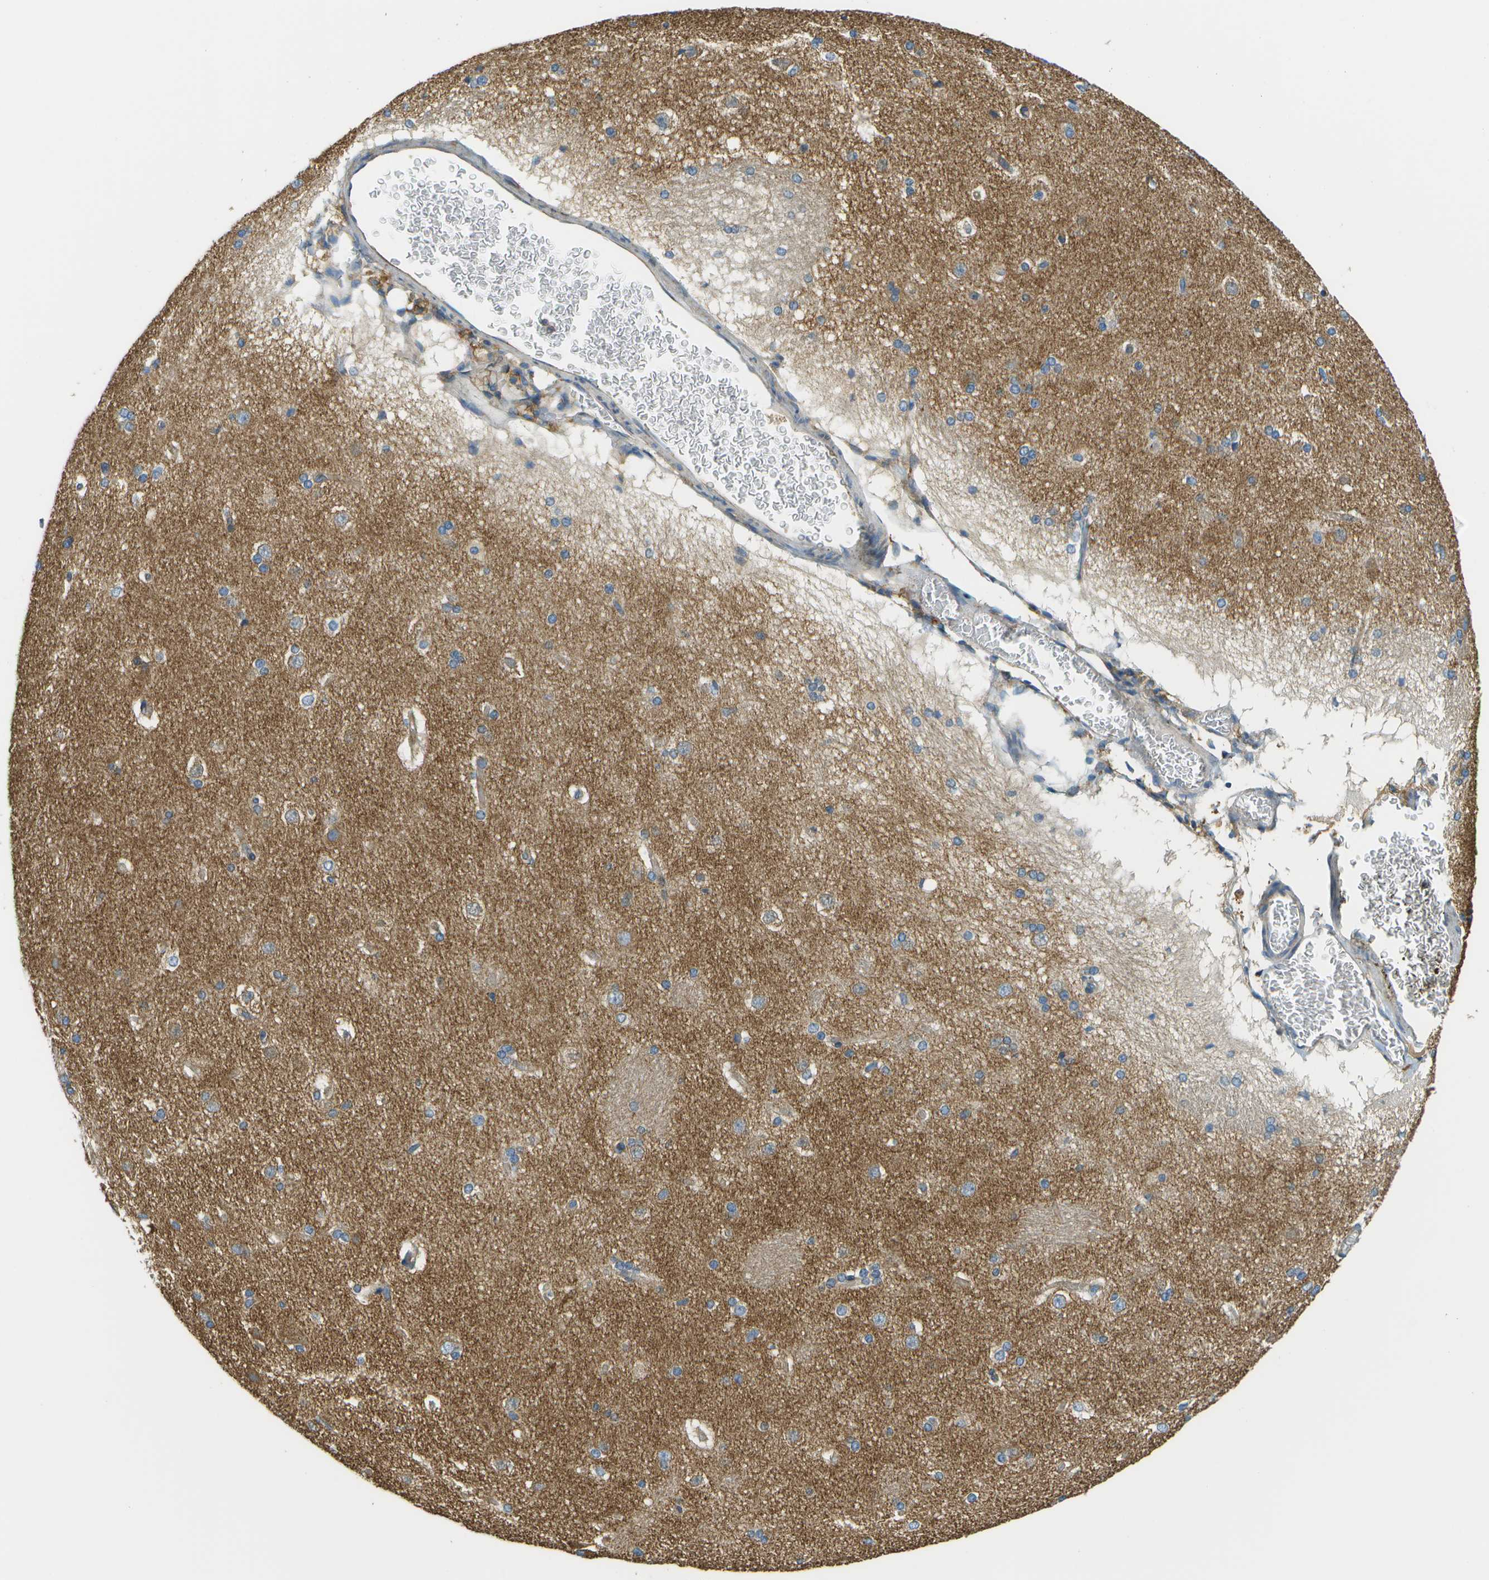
{"staining": {"intensity": "moderate", "quantity": "<25%", "location": "cytoplasmic/membranous"}, "tissue": "caudate", "cell_type": "Glial cells", "image_type": "normal", "snomed": [{"axis": "morphology", "description": "Normal tissue, NOS"}, {"axis": "topography", "description": "Lateral ventricle wall"}], "caption": "This photomicrograph demonstrates immunohistochemistry (IHC) staining of unremarkable caudate, with low moderate cytoplasmic/membranous expression in approximately <25% of glial cells.", "gene": "CLTC", "patient": {"sex": "female", "age": 19}}